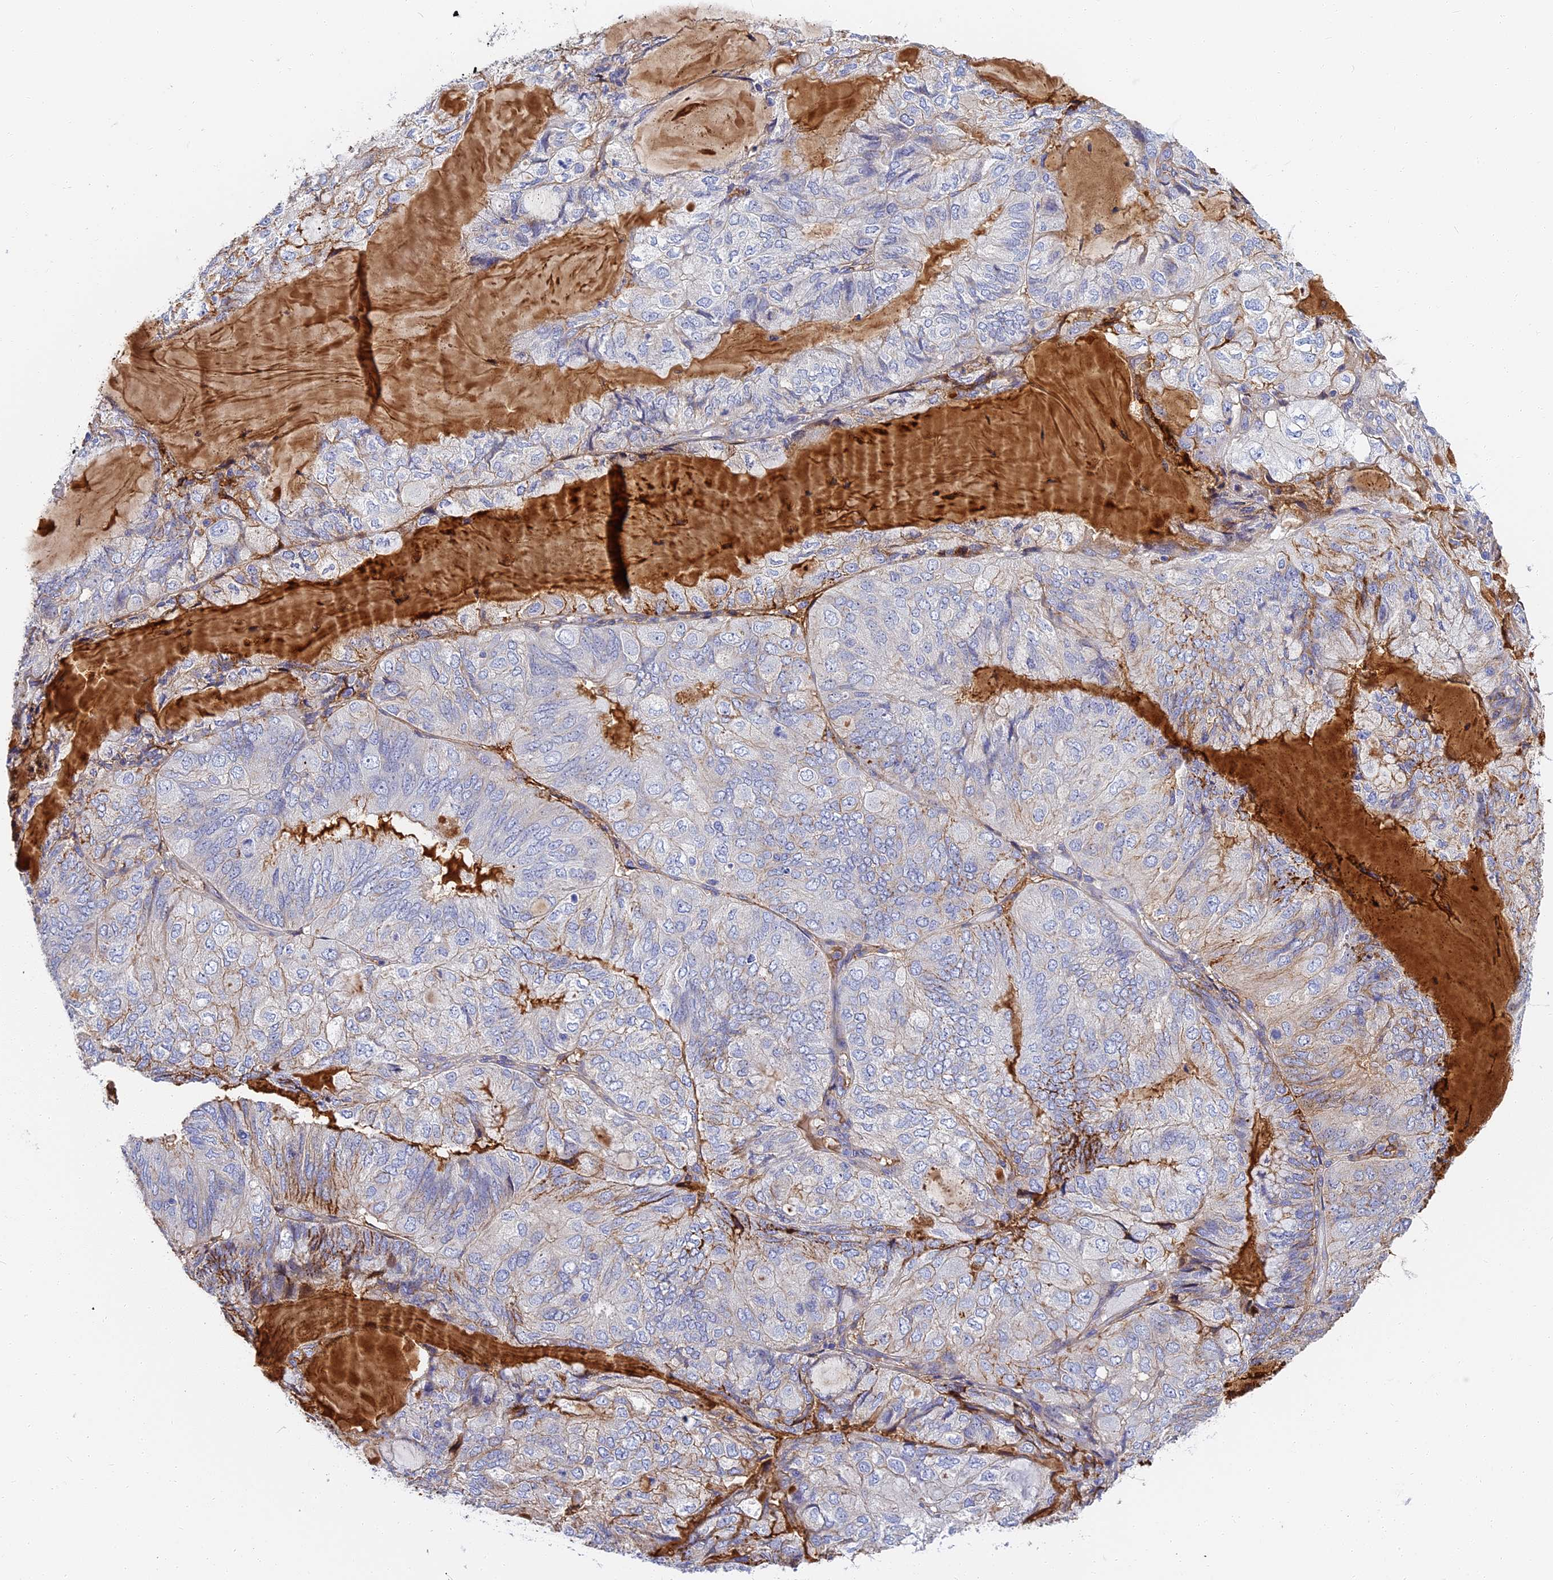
{"staining": {"intensity": "negative", "quantity": "none", "location": "none"}, "tissue": "endometrial cancer", "cell_type": "Tumor cells", "image_type": "cancer", "snomed": [{"axis": "morphology", "description": "Adenocarcinoma, NOS"}, {"axis": "topography", "description": "Endometrium"}], "caption": "The histopathology image shows no staining of tumor cells in endometrial cancer (adenocarcinoma).", "gene": "ITIH1", "patient": {"sex": "female", "age": 81}}